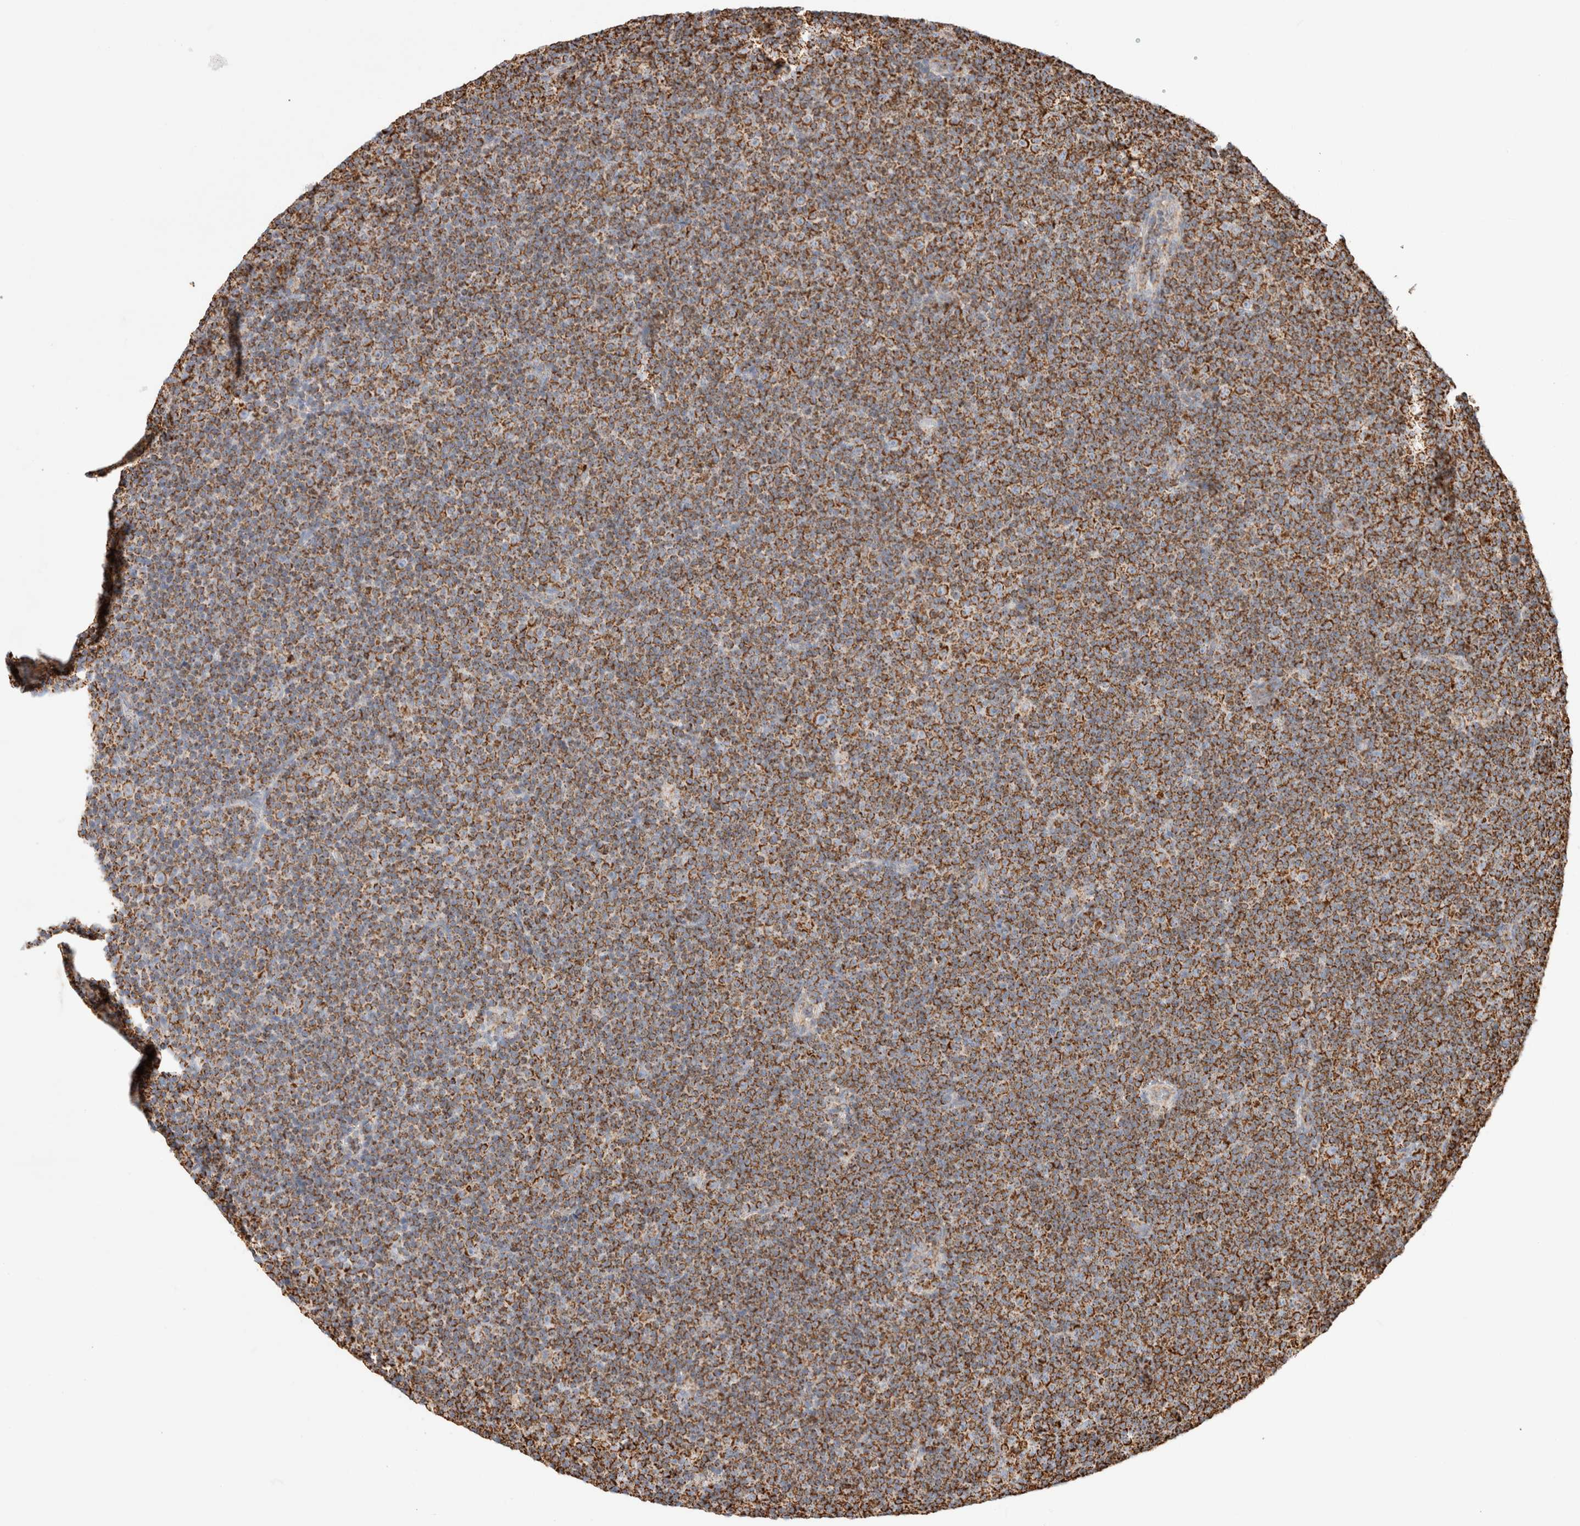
{"staining": {"intensity": "moderate", "quantity": ">75%", "location": "cytoplasmic/membranous"}, "tissue": "lymphoma", "cell_type": "Tumor cells", "image_type": "cancer", "snomed": [{"axis": "morphology", "description": "Malignant lymphoma, non-Hodgkin's type, Low grade"}, {"axis": "topography", "description": "Lymph node"}], "caption": "High-power microscopy captured an immunohistochemistry photomicrograph of low-grade malignant lymphoma, non-Hodgkin's type, revealing moderate cytoplasmic/membranous expression in about >75% of tumor cells. (DAB IHC with brightfield microscopy, high magnification).", "gene": "PHB2", "patient": {"sex": "female", "age": 67}}